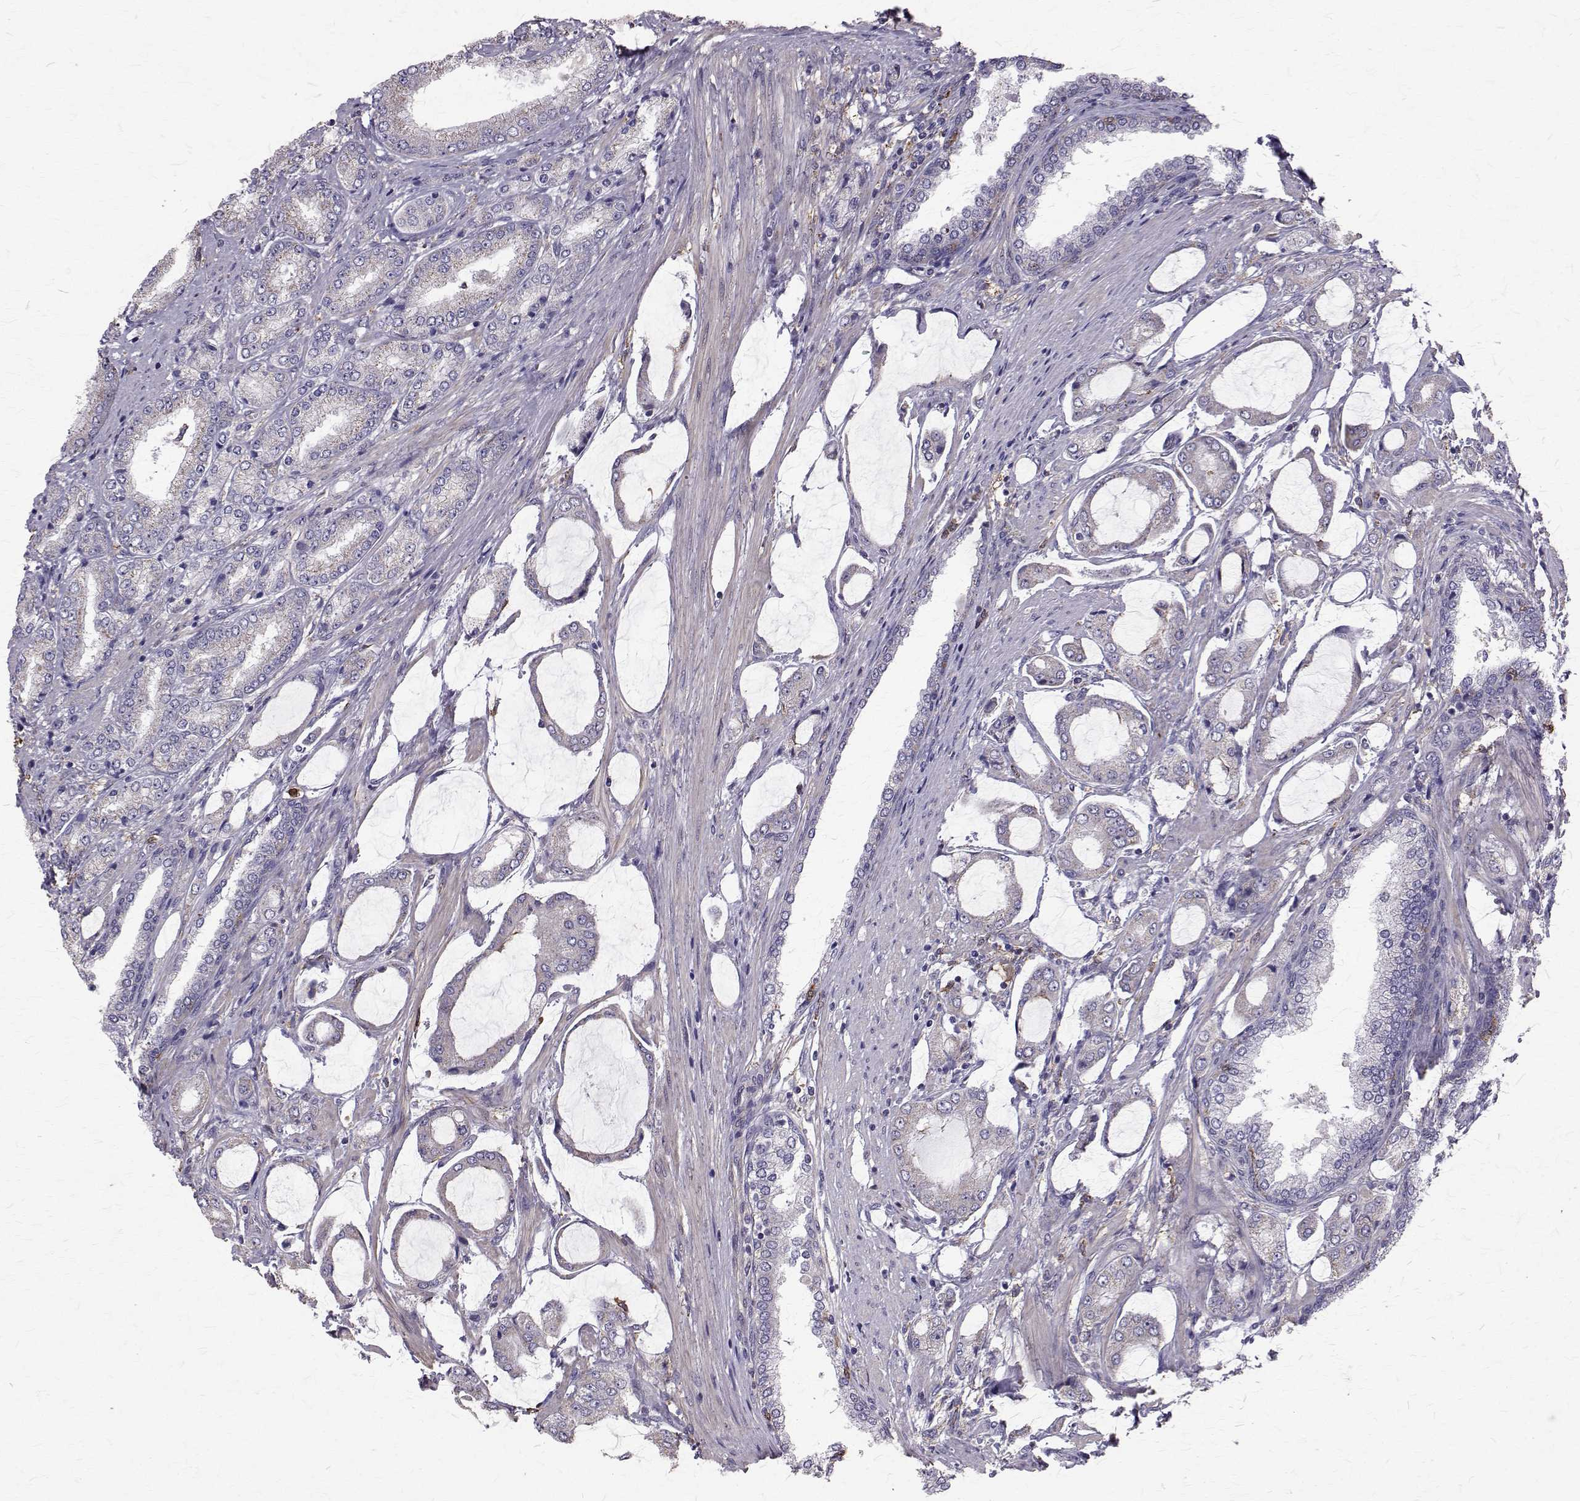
{"staining": {"intensity": "weak", "quantity": "<25%", "location": "cytoplasmic/membranous"}, "tissue": "prostate cancer", "cell_type": "Tumor cells", "image_type": "cancer", "snomed": [{"axis": "morphology", "description": "Adenocarcinoma, NOS"}, {"axis": "topography", "description": "Prostate"}], "caption": "The photomicrograph demonstrates no significant expression in tumor cells of prostate adenocarcinoma.", "gene": "CCDC89", "patient": {"sex": "male", "age": 63}}